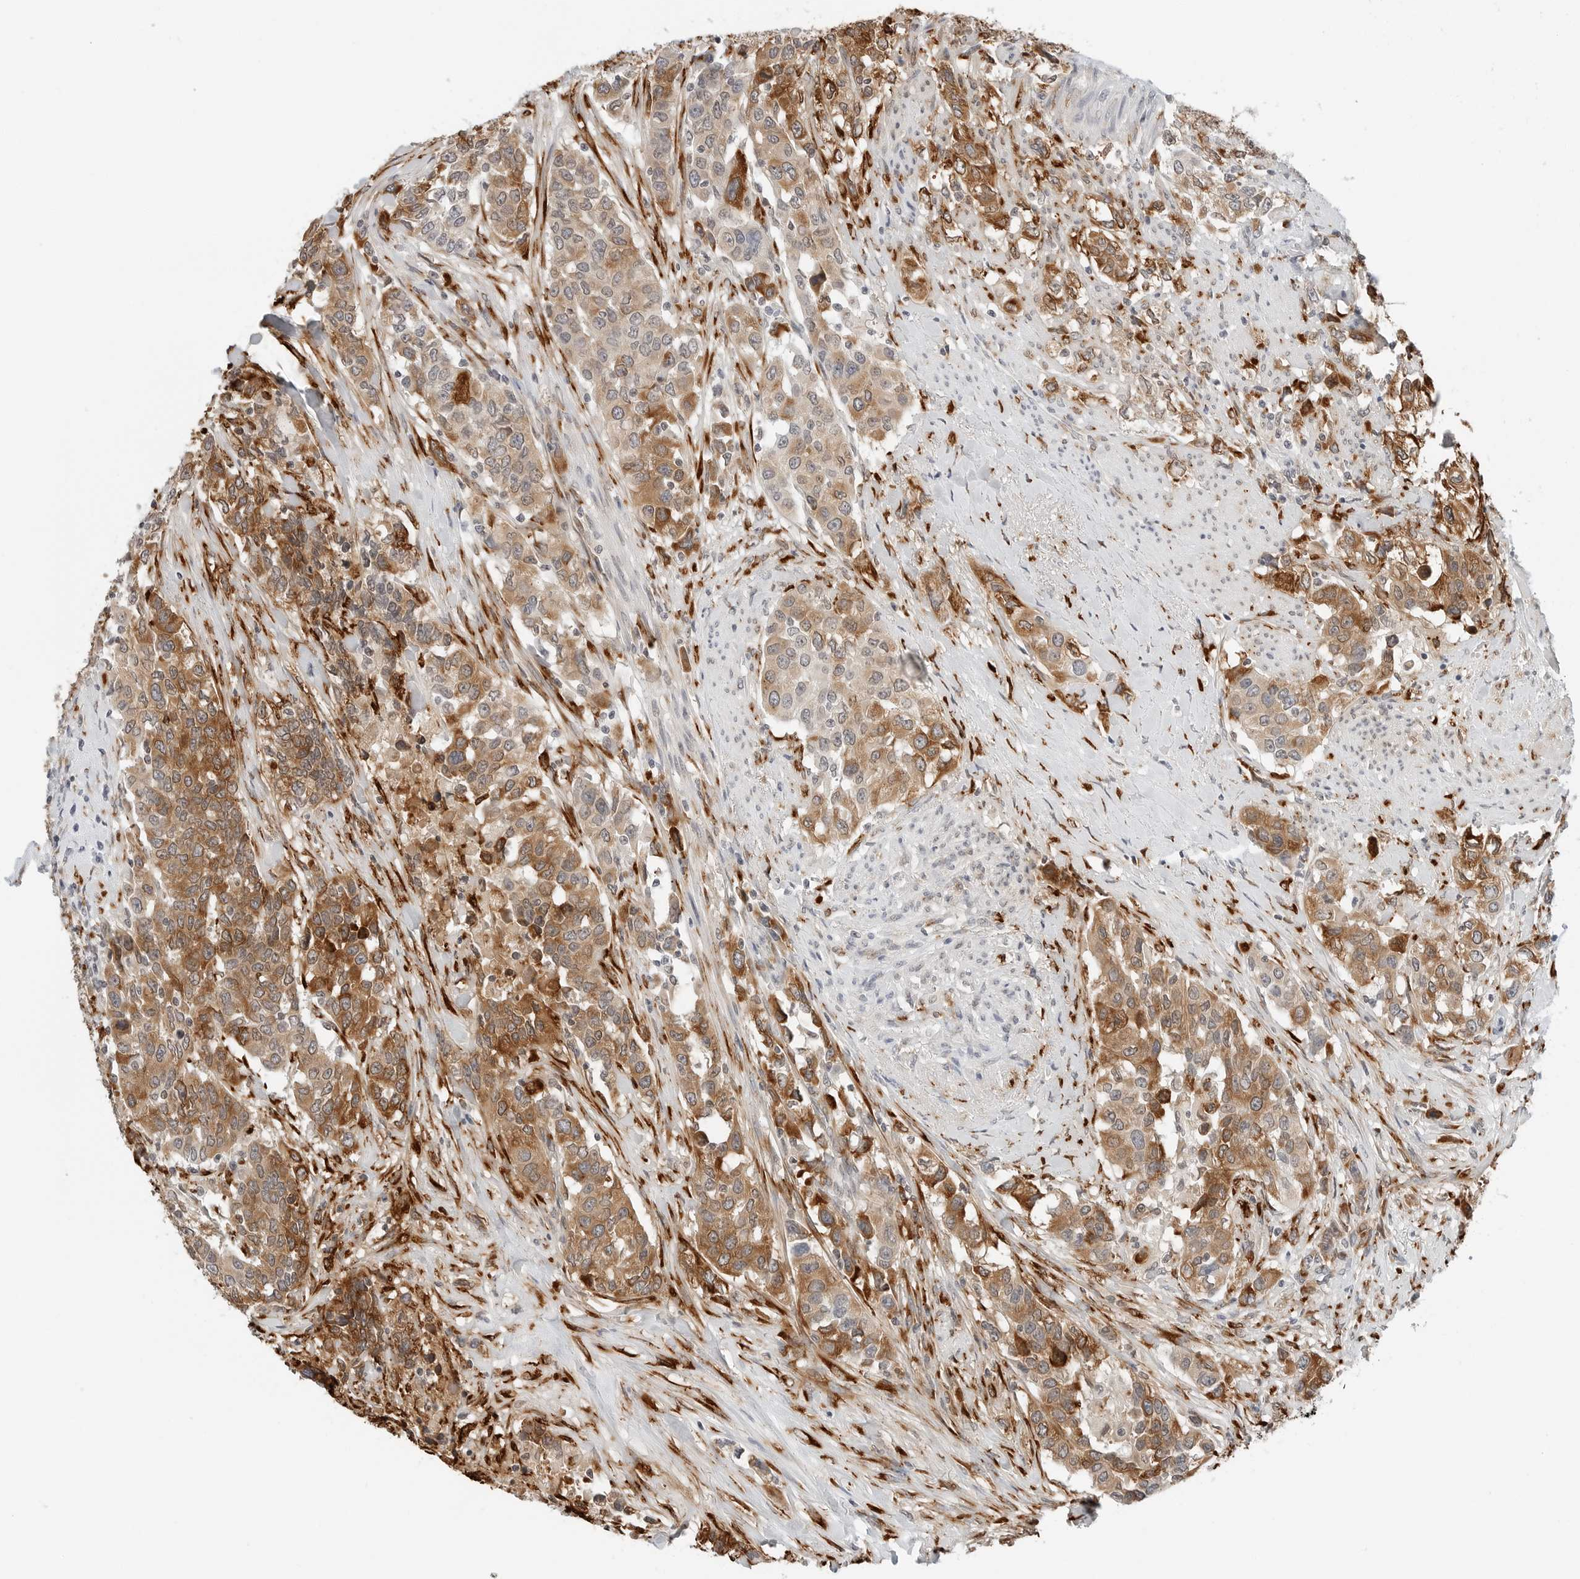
{"staining": {"intensity": "moderate", "quantity": "25%-75%", "location": "cytoplasmic/membranous"}, "tissue": "urothelial cancer", "cell_type": "Tumor cells", "image_type": "cancer", "snomed": [{"axis": "morphology", "description": "Urothelial carcinoma, High grade"}, {"axis": "topography", "description": "Urinary bladder"}], "caption": "A histopathology image of human urothelial cancer stained for a protein demonstrates moderate cytoplasmic/membranous brown staining in tumor cells.", "gene": "P4HA2", "patient": {"sex": "female", "age": 80}}